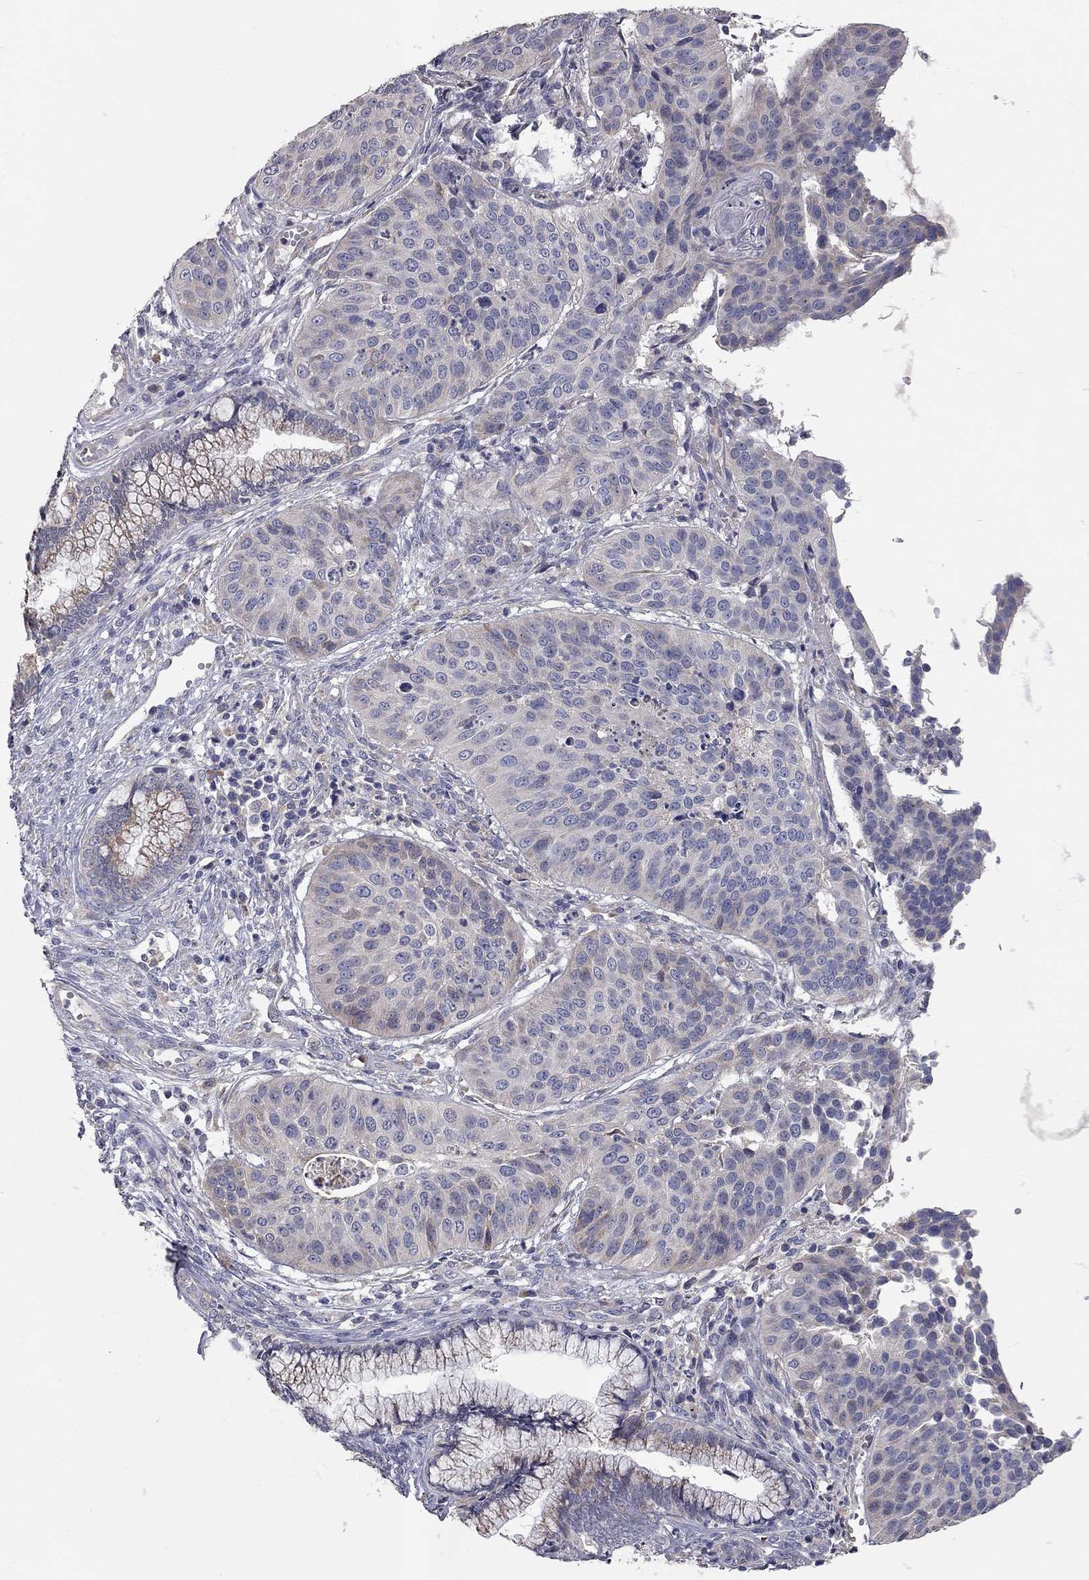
{"staining": {"intensity": "negative", "quantity": "none", "location": "none"}, "tissue": "cervical cancer", "cell_type": "Tumor cells", "image_type": "cancer", "snomed": [{"axis": "morphology", "description": "Normal tissue, NOS"}, {"axis": "morphology", "description": "Squamous cell carcinoma, NOS"}, {"axis": "topography", "description": "Cervix"}], "caption": "Cervical cancer stained for a protein using IHC displays no positivity tumor cells.", "gene": "XAGE2", "patient": {"sex": "female", "age": 39}}